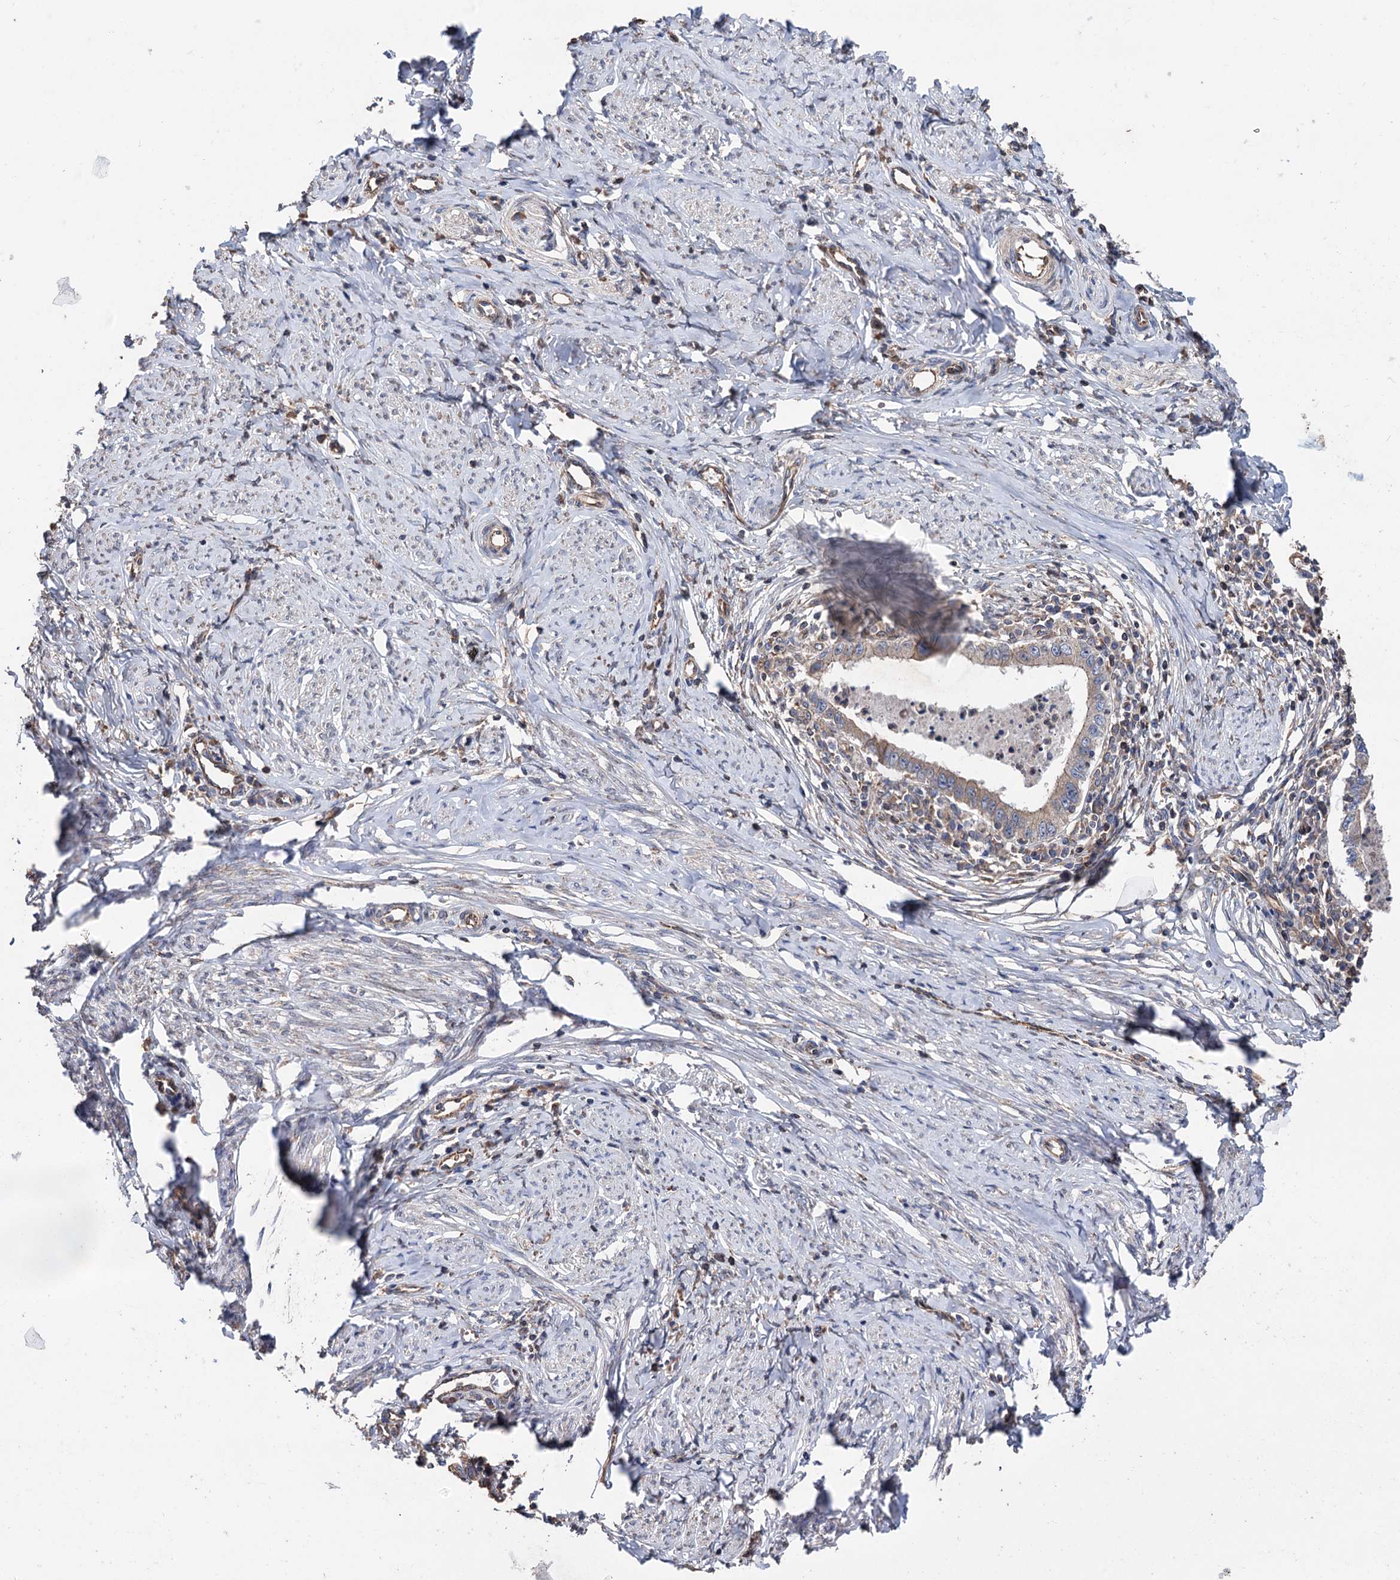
{"staining": {"intensity": "weak", "quantity": "25%-75%", "location": "cytoplasmic/membranous"}, "tissue": "cervical cancer", "cell_type": "Tumor cells", "image_type": "cancer", "snomed": [{"axis": "morphology", "description": "Adenocarcinoma, NOS"}, {"axis": "topography", "description": "Cervix"}], "caption": "The photomicrograph shows a brown stain indicating the presence of a protein in the cytoplasmic/membranous of tumor cells in cervical adenocarcinoma.", "gene": "STING1", "patient": {"sex": "female", "age": 36}}